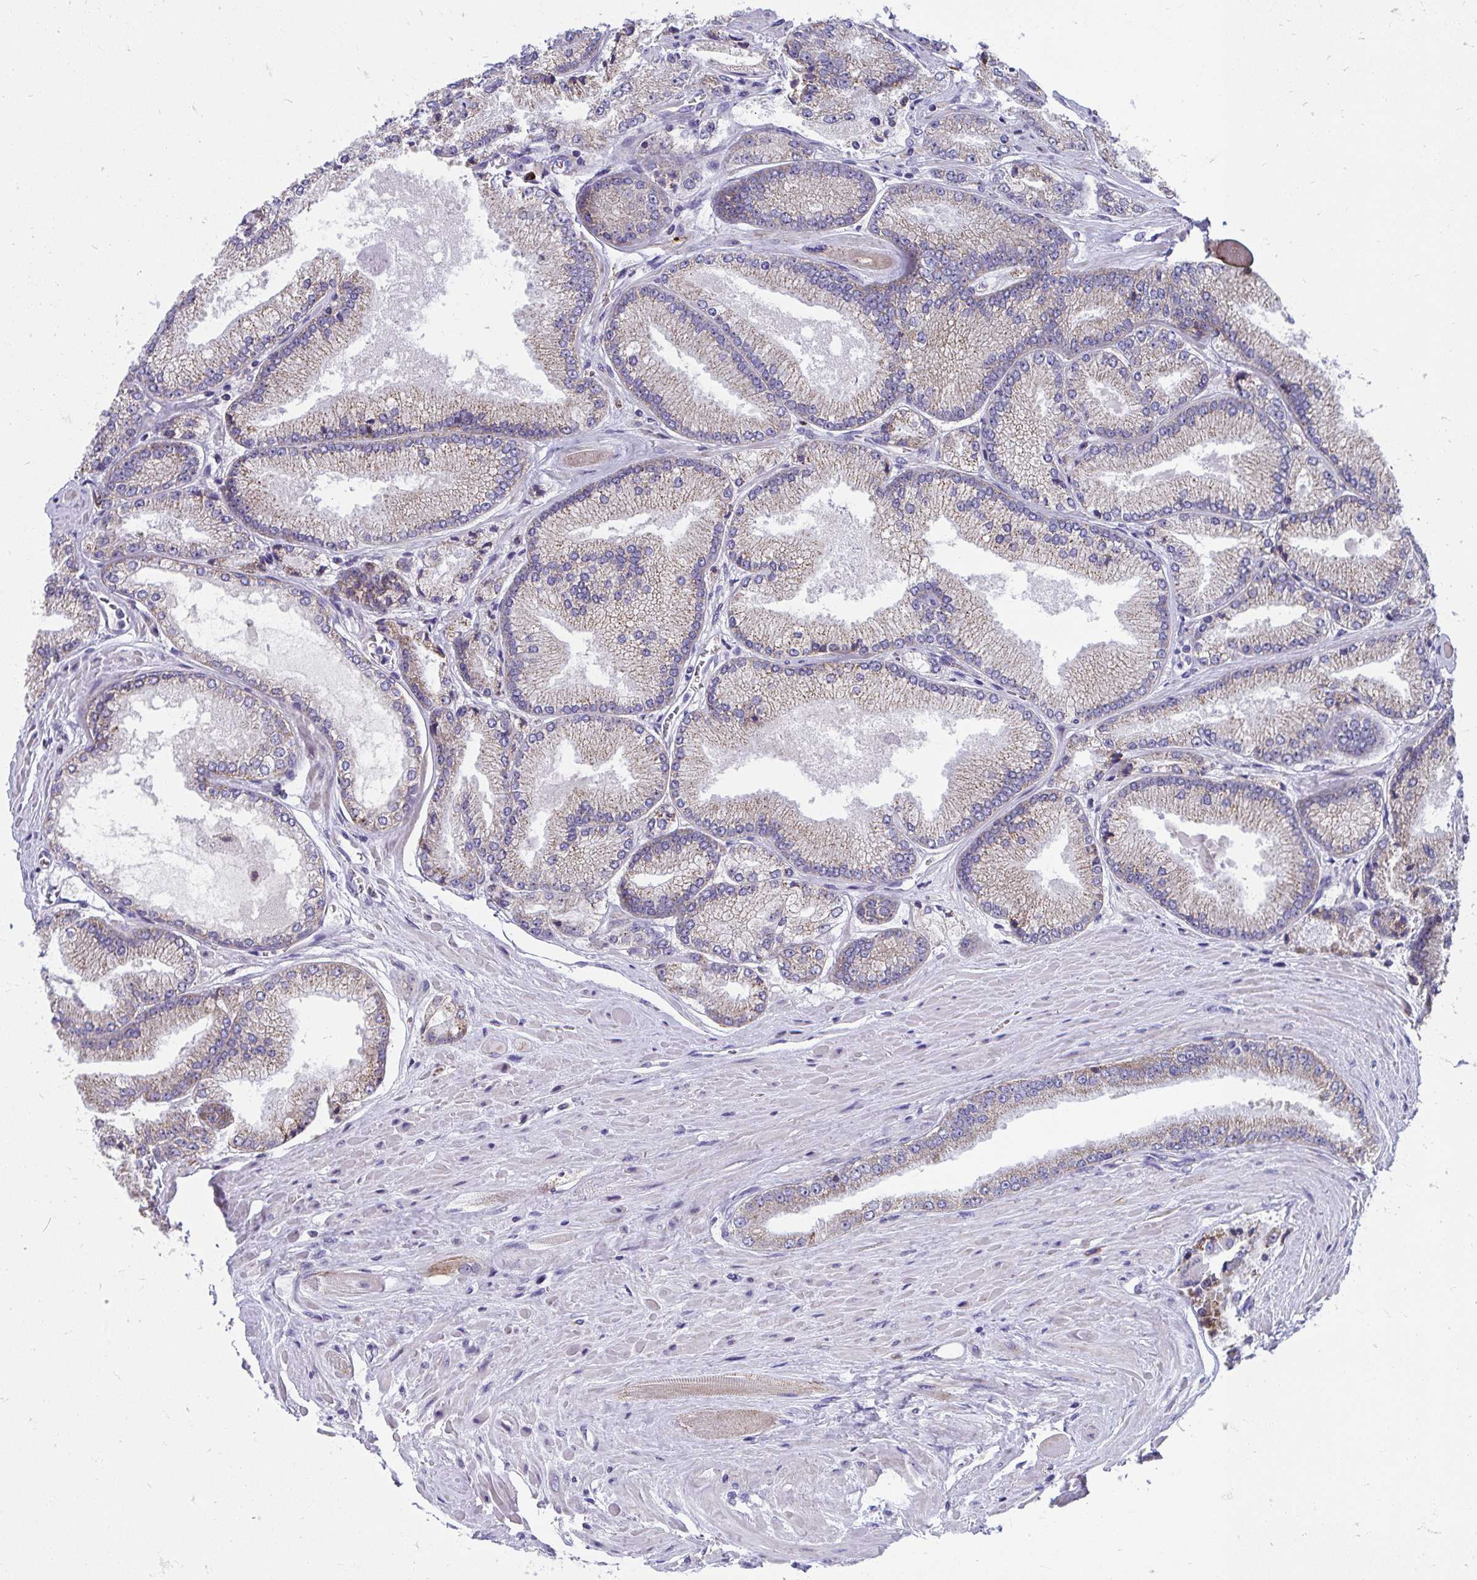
{"staining": {"intensity": "weak", "quantity": "25%-75%", "location": "cytoplasmic/membranous"}, "tissue": "prostate cancer", "cell_type": "Tumor cells", "image_type": "cancer", "snomed": [{"axis": "morphology", "description": "Adenocarcinoma, Low grade"}, {"axis": "topography", "description": "Prostate"}], "caption": "A photomicrograph of human prostate adenocarcinoma (low-grade) stained for a protein reveals weak cytoplasmic/membranous brown staining in tumor cells. Nuclei are stained in blue.", "gene": "IL37", "patient": {"sex": "male", "age": 67}}